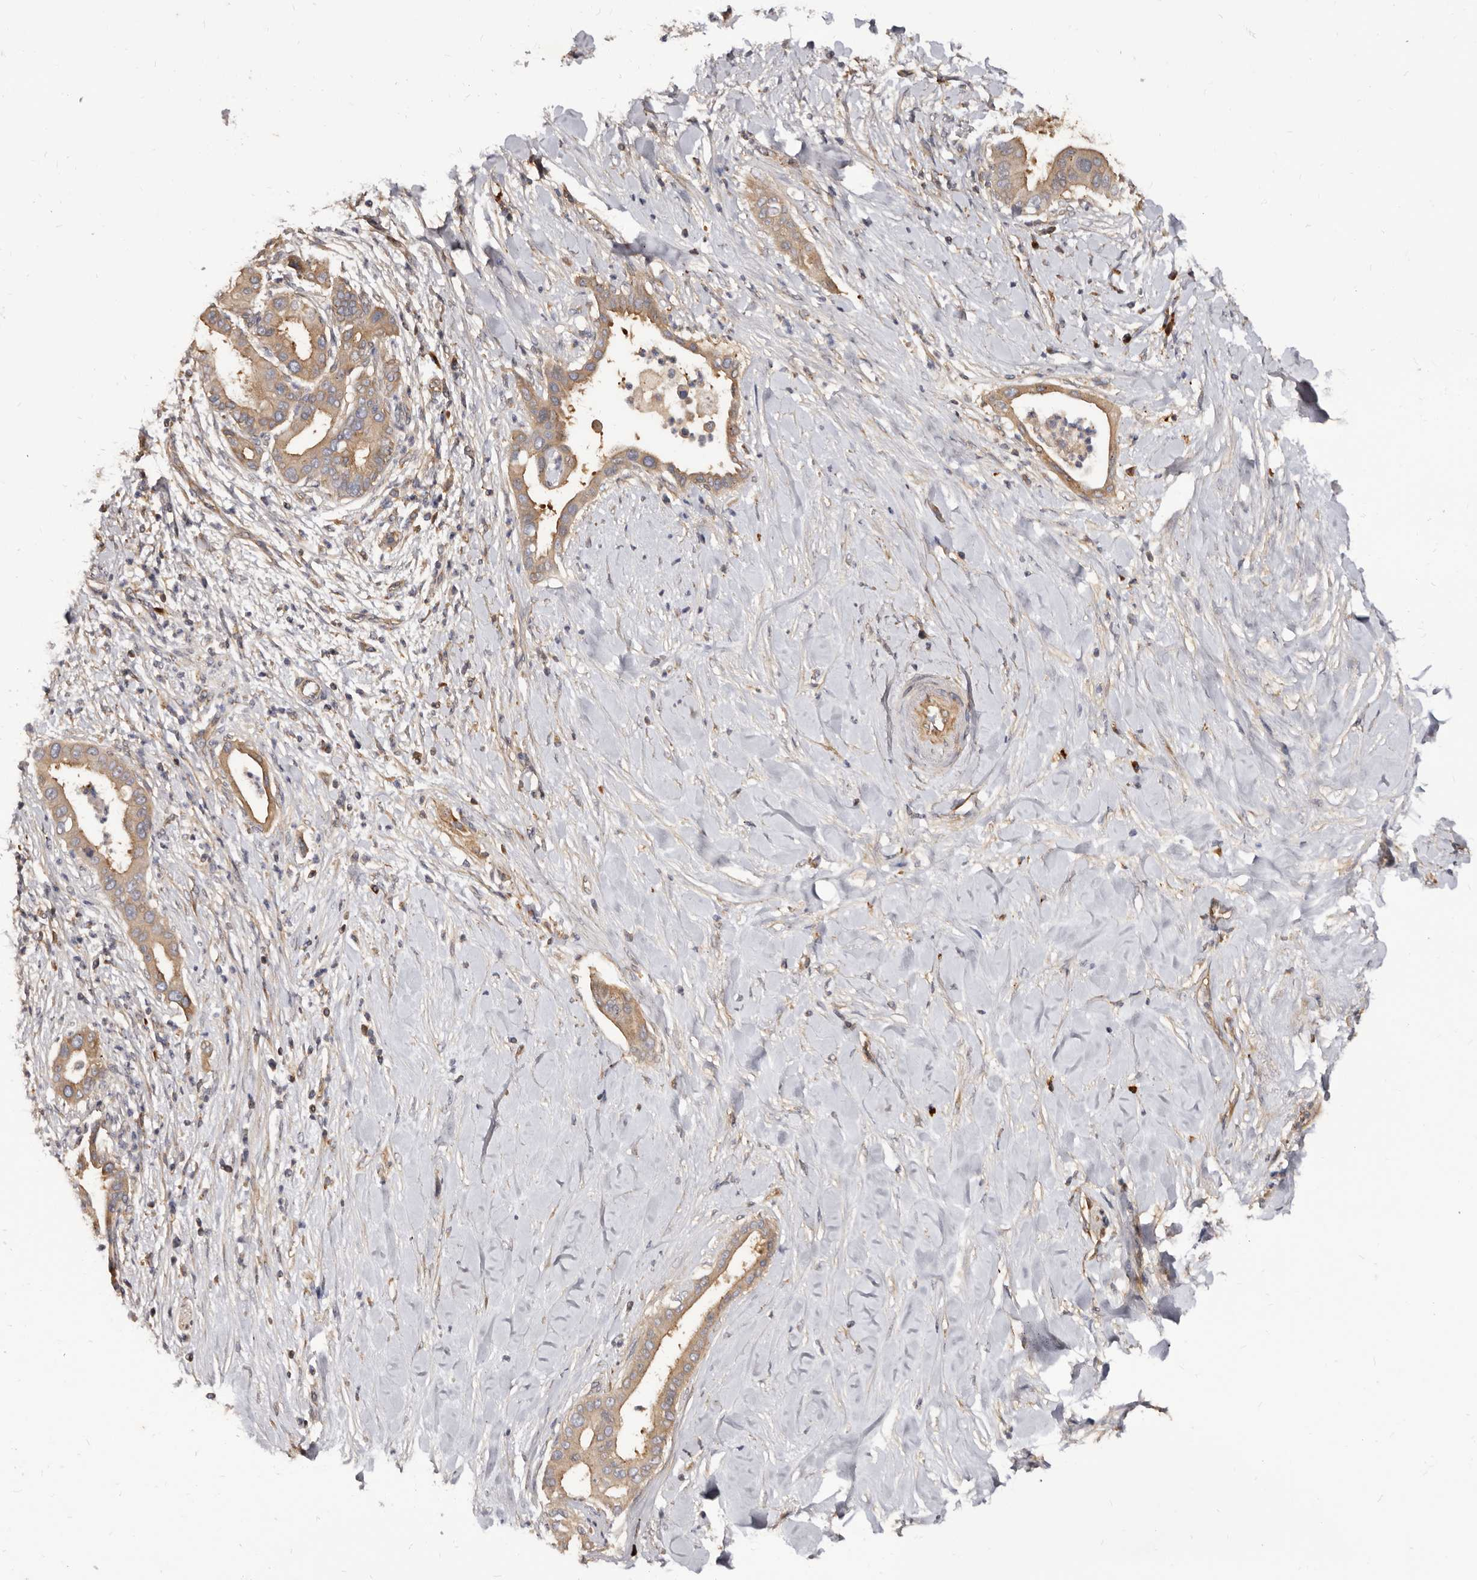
{"staining": {"intensity": "moderate", "quantity": ">75%", "location": "cytoplasmic/membranous"}, "tissue": "liver cancer", "cell_type": "Tumor cells", "image_type": "cancer", "snomed": [{"axis": "morphology", "description": "Cholangiocarcinoma"}, {"axis": "topography", "description": "Liver"}], "caption": "Human liver cancer (cholangiocarcinoma) stained for a protein (brown) reveals moderate cytoplasmic/membranous positive expression in about >75% of tumor cells.", "gene": "ADAMTS20", "patient": {"sex": "female", "age": 54}}